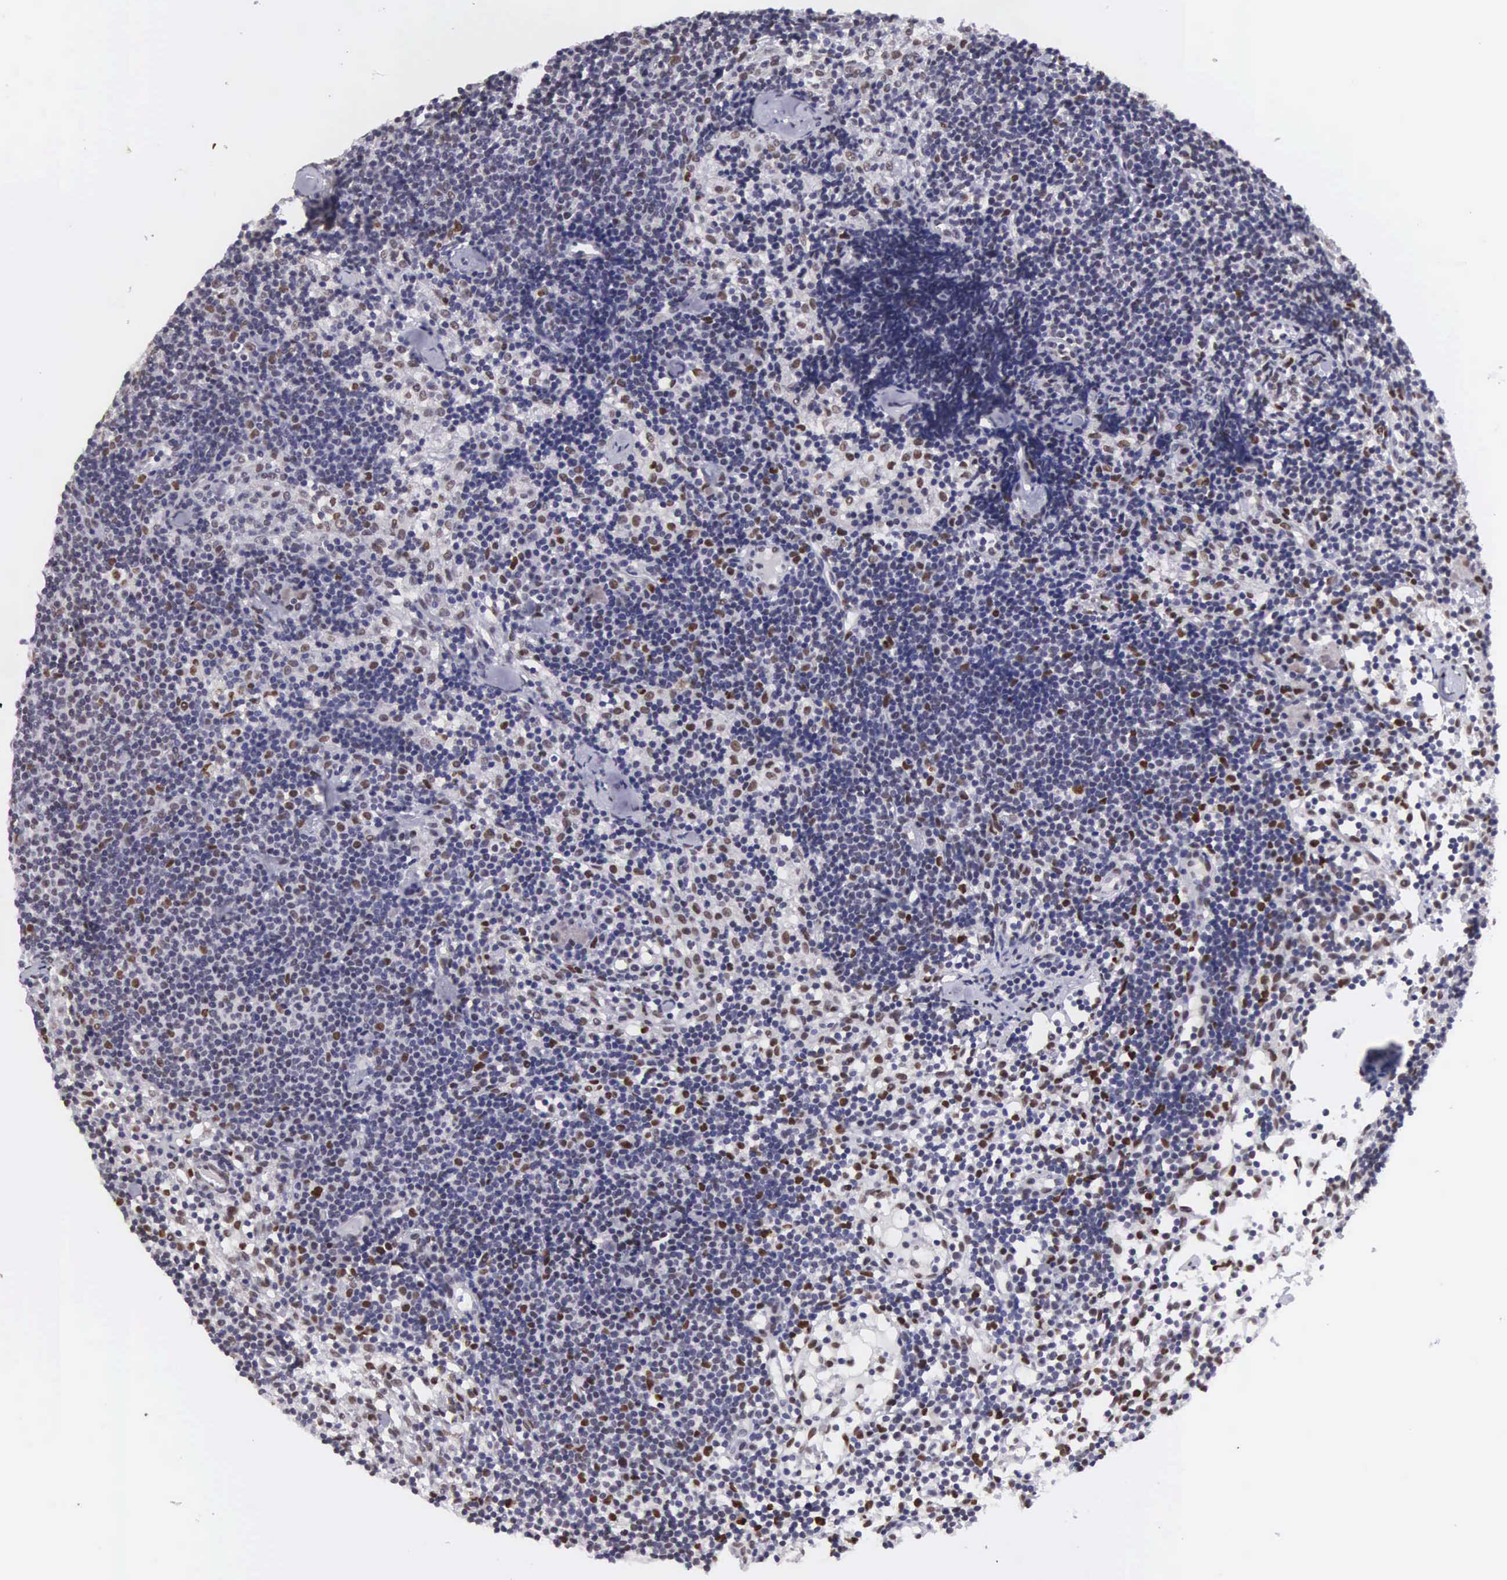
{"staining": {"intensity": "moderate", "quantity": "<25%", "location": "nuclear"}, "tissue": "lymph node", "cell_type": "Germinal center cells", "image_type": "normal", "snomed": [{"axis": "morphology", "description": "Normal tissue, NOS"}, {"axis": "topography", "description": "Lymph node"}], "caption": "A histopathology image of human lymph node stained for a protein demonstrates moderate nuclear brown staining in germinal center cells. Using DAB (brown) and hematoxylin (blue) stains, captured at high magnification using brightfield microscopy.", "gene": "ETV6", "patient": {"sex": "female", "age": 35}}